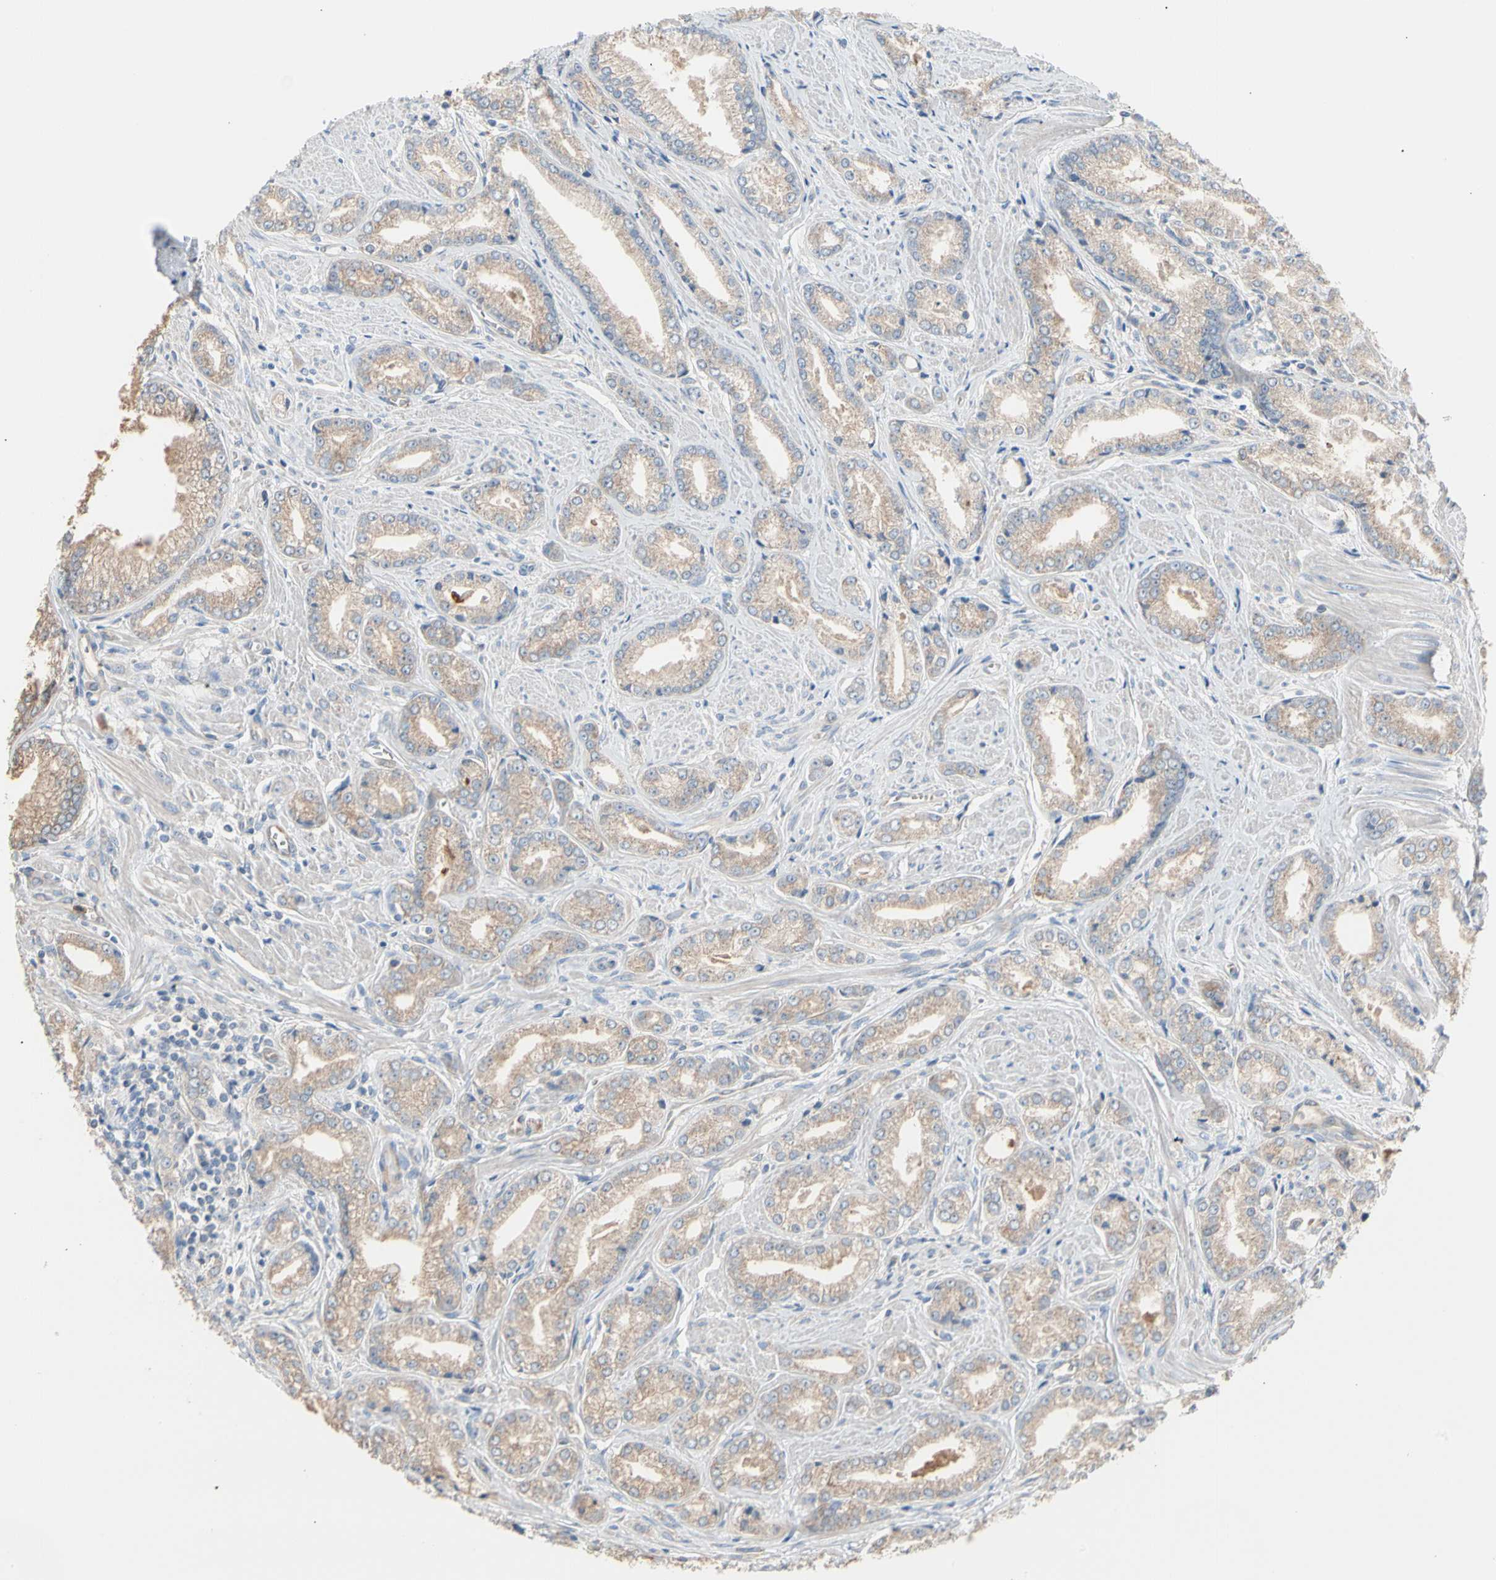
{"staining": {"intensity": "weak", "quantity": ">75%", "location": "cytoplasmic/membranous"}, "tissue": "prostate cancer", "cell_type": "Tumor cells", "image_type": "cancer", "snomed": [{"axis": "morphology", "description": "Adenocarcinoma, Low grade"}, {"axis": "topography", "description": "Prostate"}], "caption": "A low amount of weak cytoplasmic/membranous staining is seen in about >75% of tumor cells in low-grade adenocarcinoma (prostate) tissue.", "gene": "BBOX1", "patient": {"sex": "male", "age": 64}}